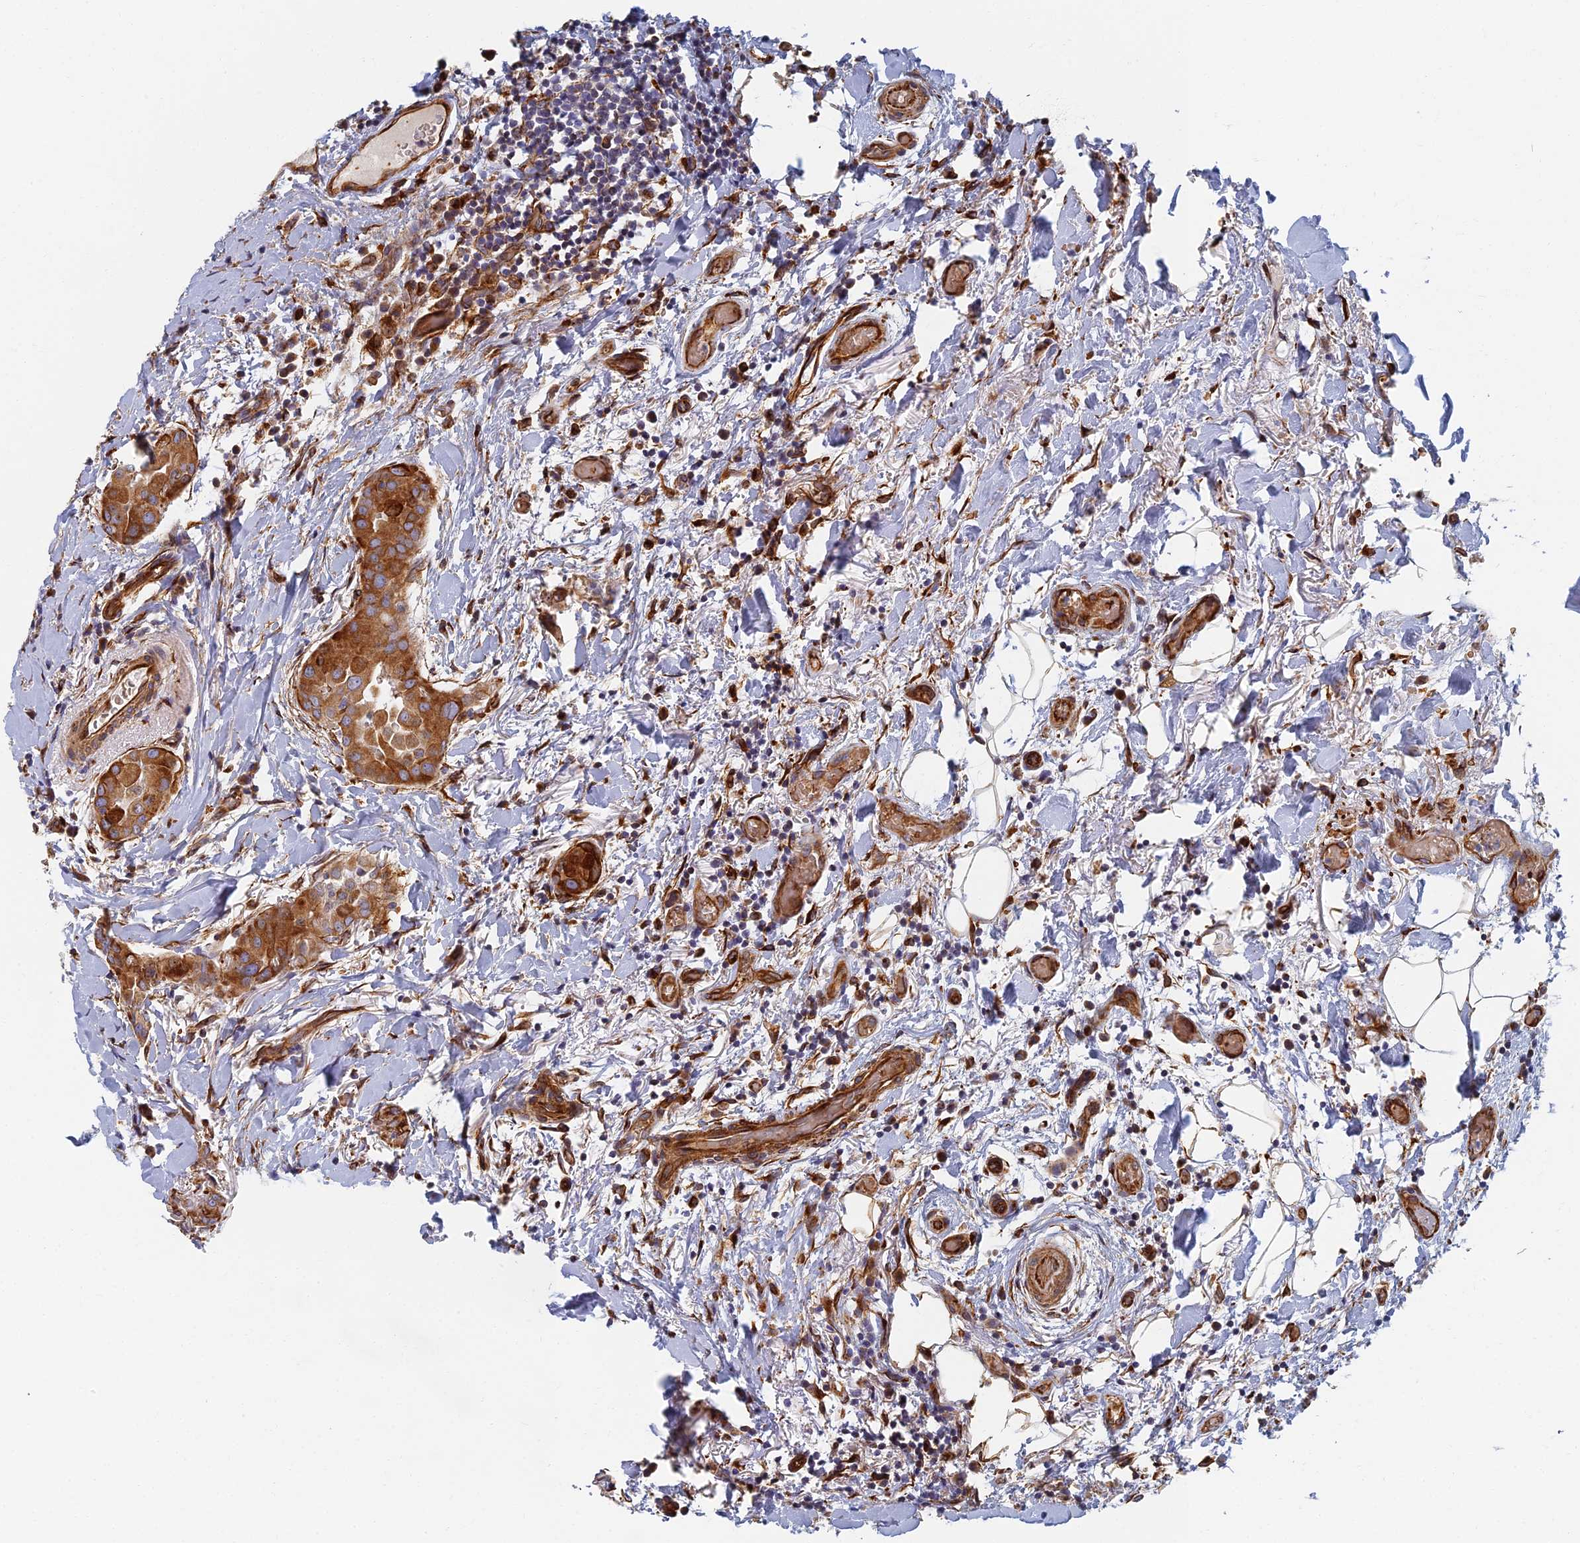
{"staining": {"intensity": "strong", "quantity": "25%-75%", "location": "cytoplasmic/membranous"}, "tissue": "thyroid cancer", "cell_type": "Tumor cells", "image_type": "cancer", "snomed": [{"axis": "morphology", "description": "Papillary adenocarcinoma, NOS"}, {"axis": "topography", "description": "Thyroid gland"}], "caption": "A histopathology image of thyroid cancer (papillary adenocarcinoma) stained for a protein exhibits strong cytoplasmic/membranous brown staining in tumor cells. Immunohistochemistry (ihc) stains the protein in brown and the nuclei are stained blue.", "gene": "ABCB10", "patient": {"sex": "male", "age": 33}}